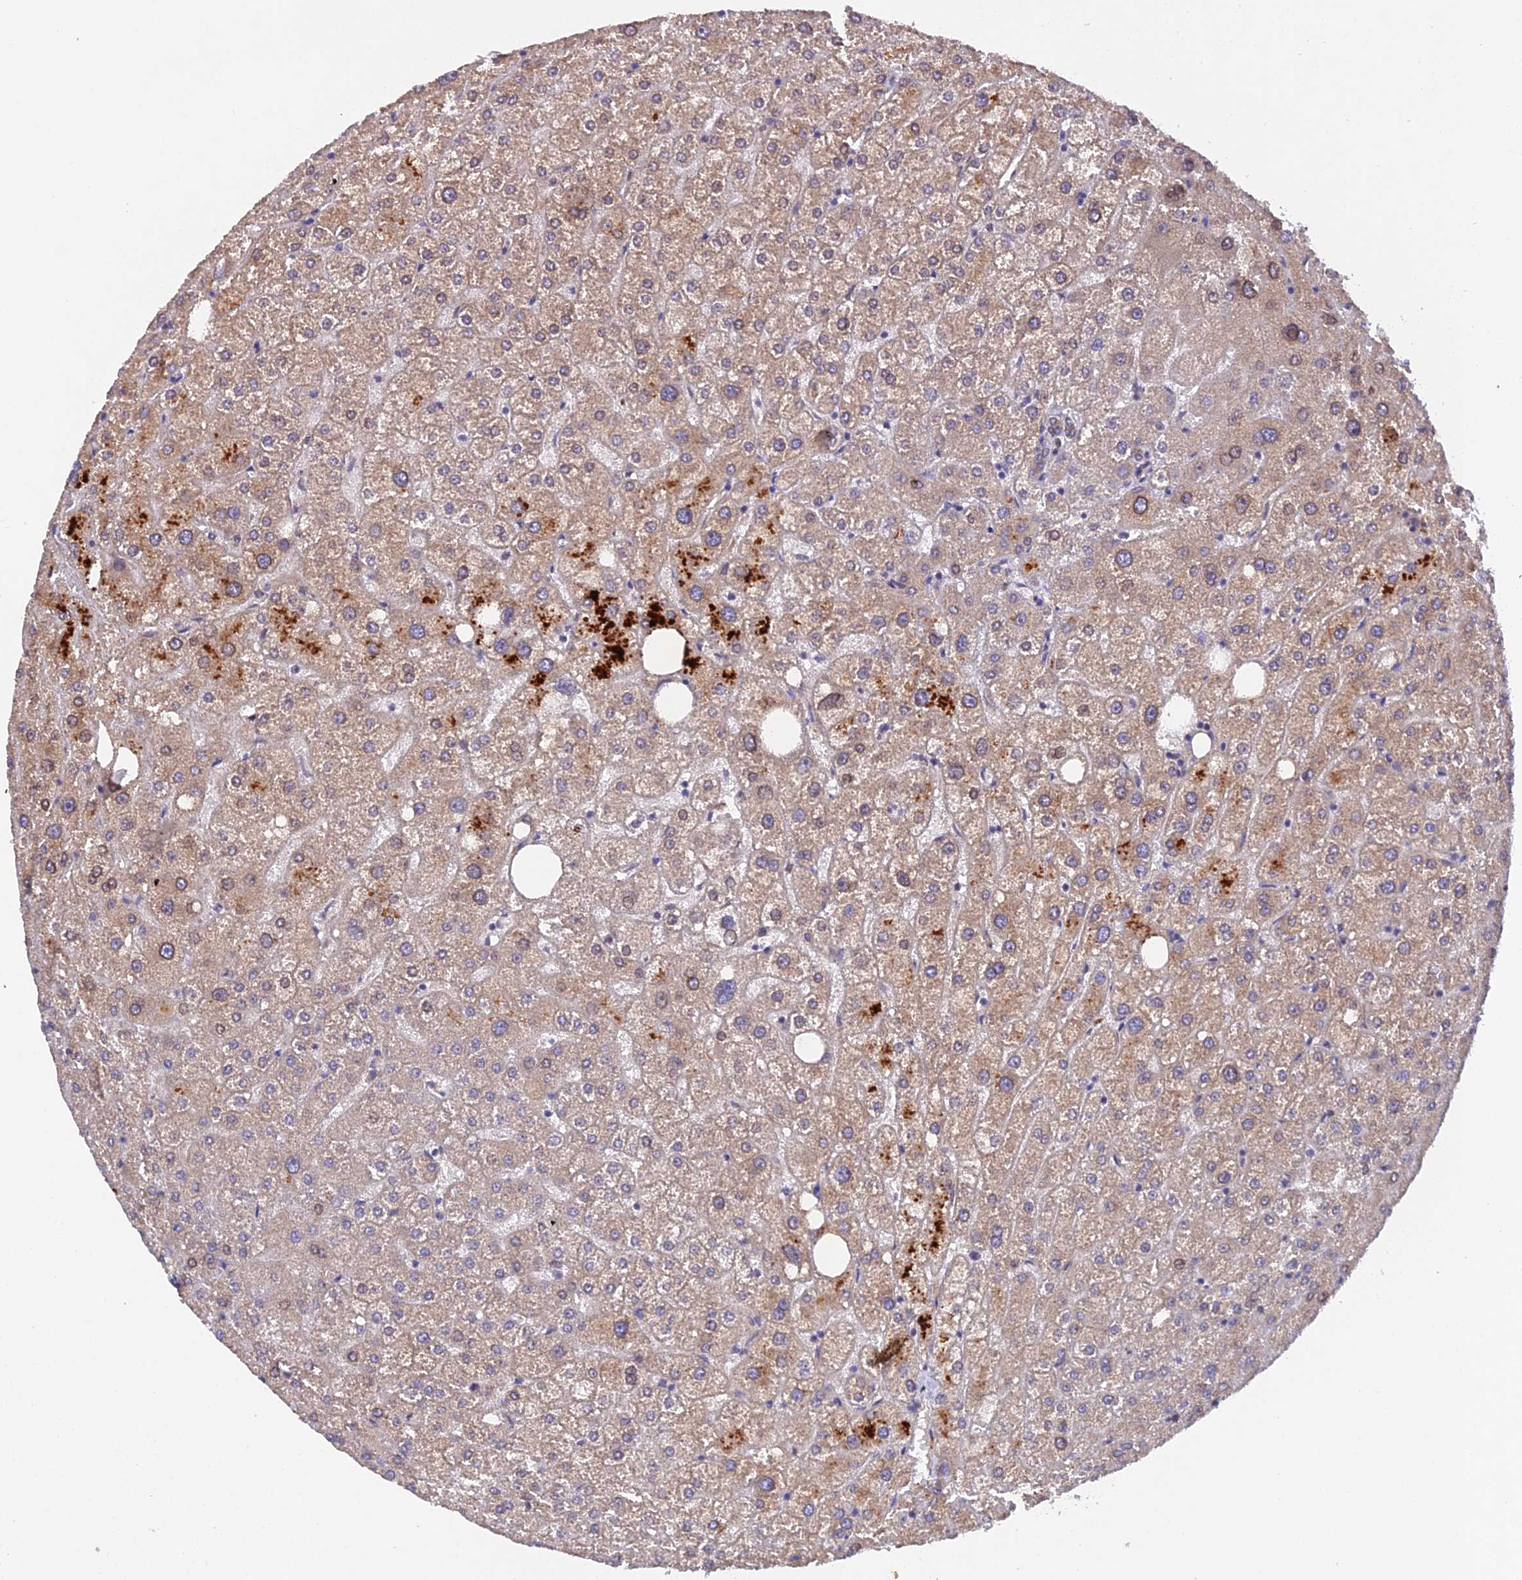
{"staining": {"intensity": "moderate", "quantity": ">75%", "location": "cytoplasmic/membranous"}, "tissue": "liver", "cell_type": "Cholangiocytes", "image_type": "normal", "snomed": [{"axis": "morphology", "description": "Normal tissue, NOS"}, {"axis": "topography", "description": "Liver"}], "caption": "Protein staining of normal liver shows moderate cytoplasmic/membranous expression in approximately >75% of cholangiocytes.", "gene": "RALGAPA2", "patient": {"sex": "male", "age": 73}}